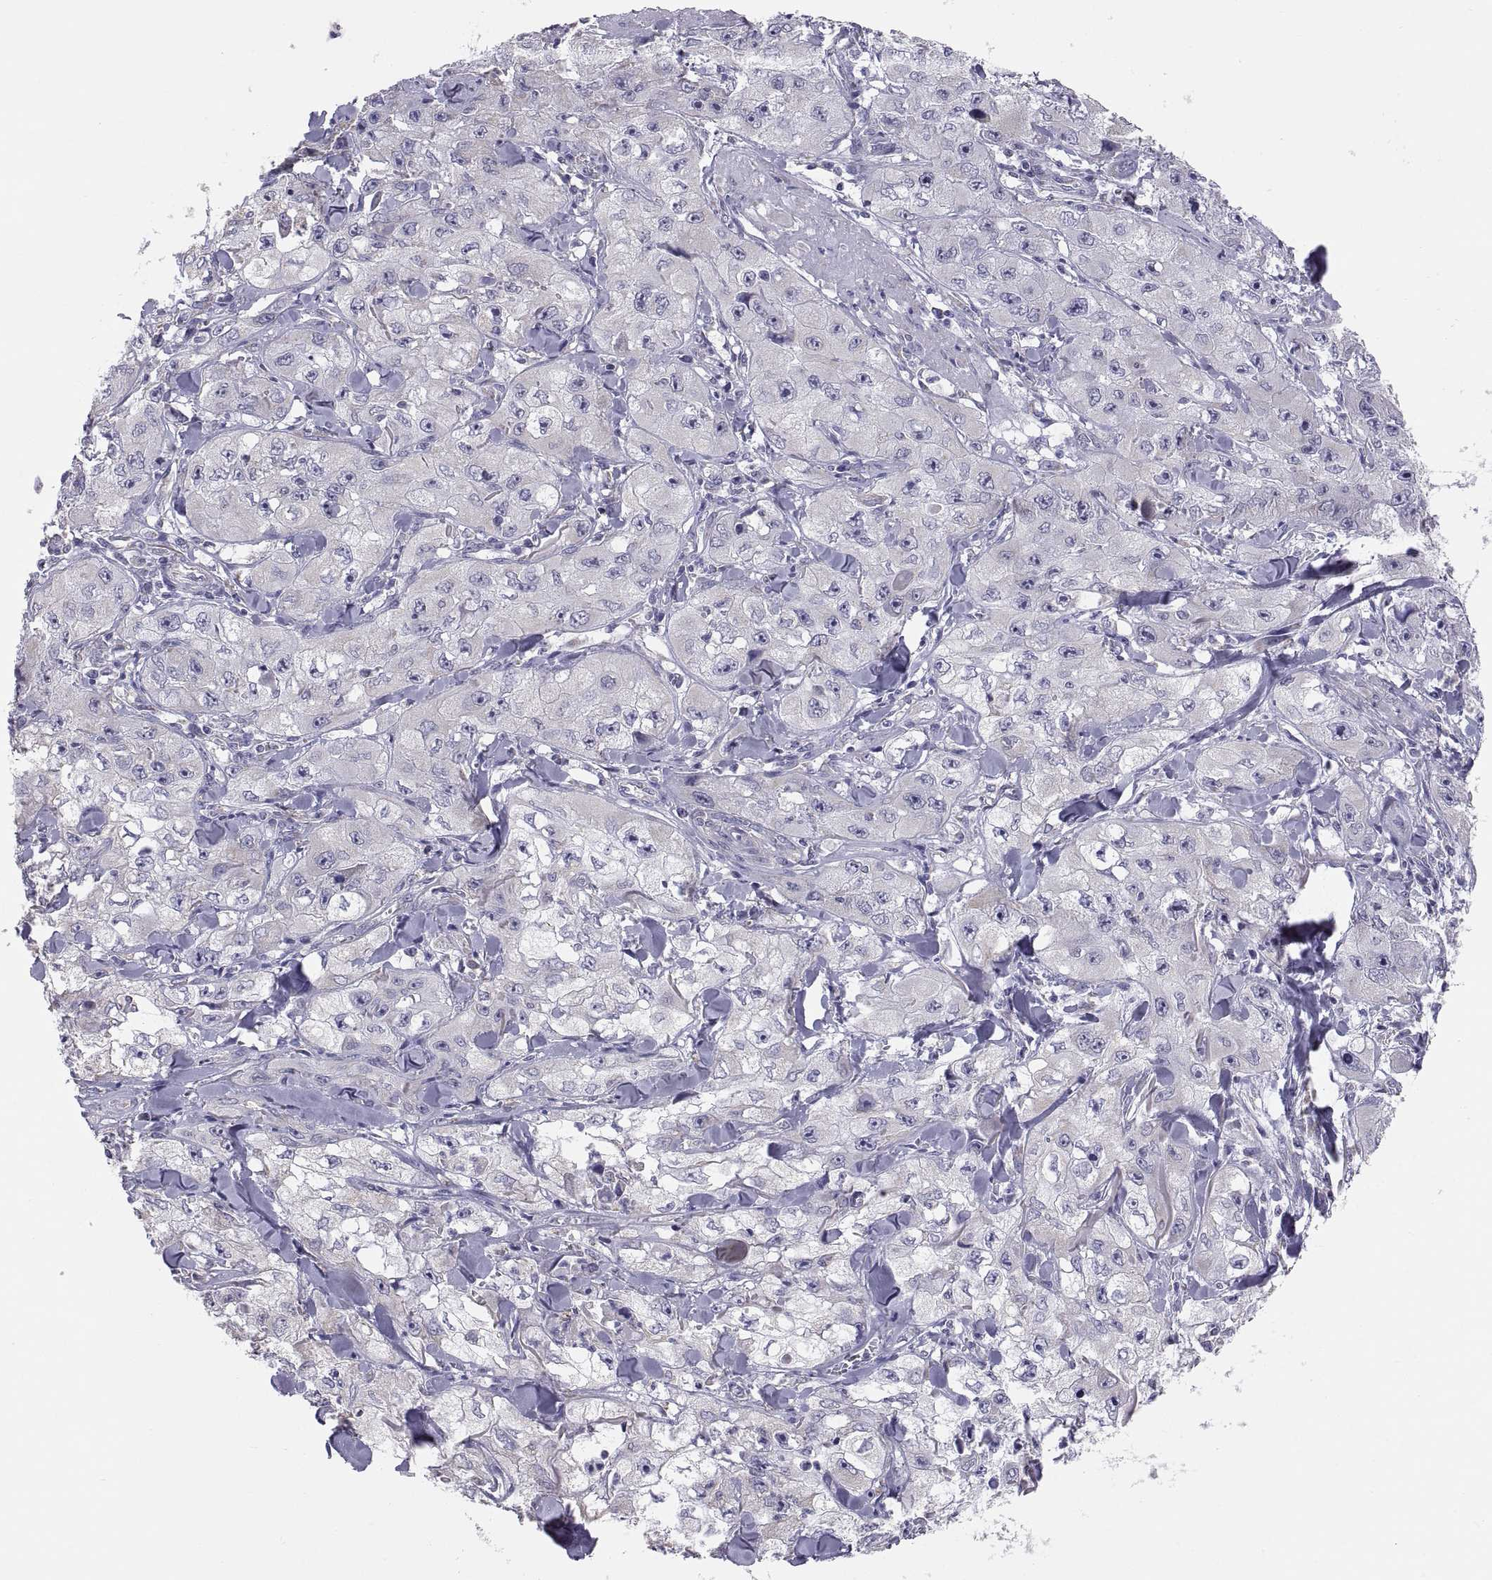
{"staining": {"intensity": "negative", "quantity": "none", "location": "none"}, "tissue": "skin cancer", "cell_type": "Tumor cells", "image_type": "cancer", "snomed": [{"axis": "morphology", "description": "Squamous cell carcinoma, NOS"}, {"axis": "topography", "description": "Skin"}, {"axis": "topography", "description": "Subcutis"}], "caption": "IHC of human skin cancer demonstrates no positivity in tumor cells.", "gene": "TNNC1", "patient": {"sex": "male", "age": 73}}